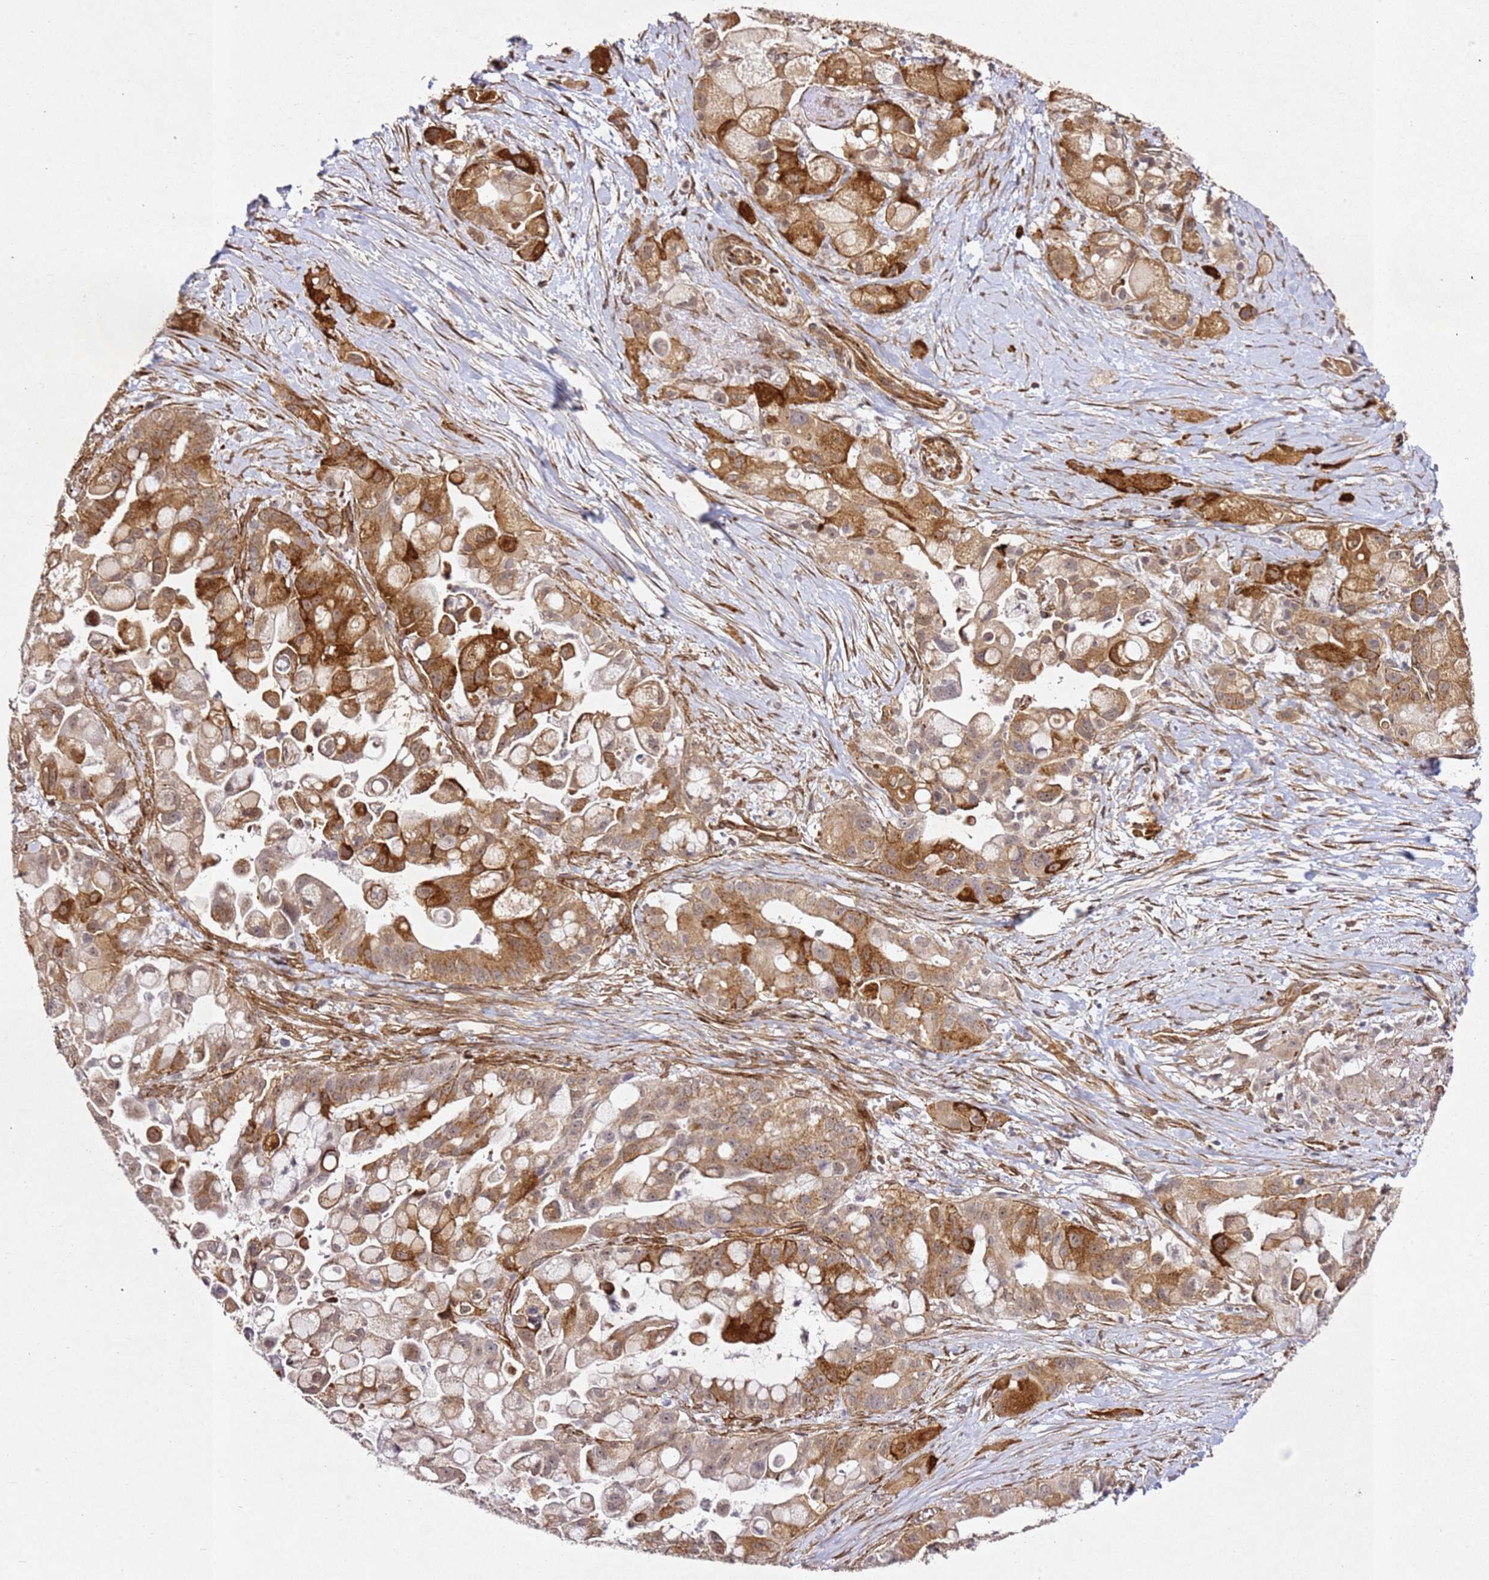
{"staining": {"intensity": "strong", "quantity": ">75%", "location": "cytoplasmic/membranous"}, "tissue": "pancreatic cancer", "cell_type": "Tumor cells", "image_type": "cancer", "snomed": [{"axis": "morphology", "description": "Adenocarcinoma, NOS"}, {"axis": "topography", "description": "Pancreas"}], "caption": "Protein positivity by immunohistochemistry (IHC) reveals strong cytoplasmic/membranous staining in about >75% of tumor cells in adenocarcinoma (pancreatic).", "gene": "ZNF296", "patient": {"sex": "male", "age": 68}}